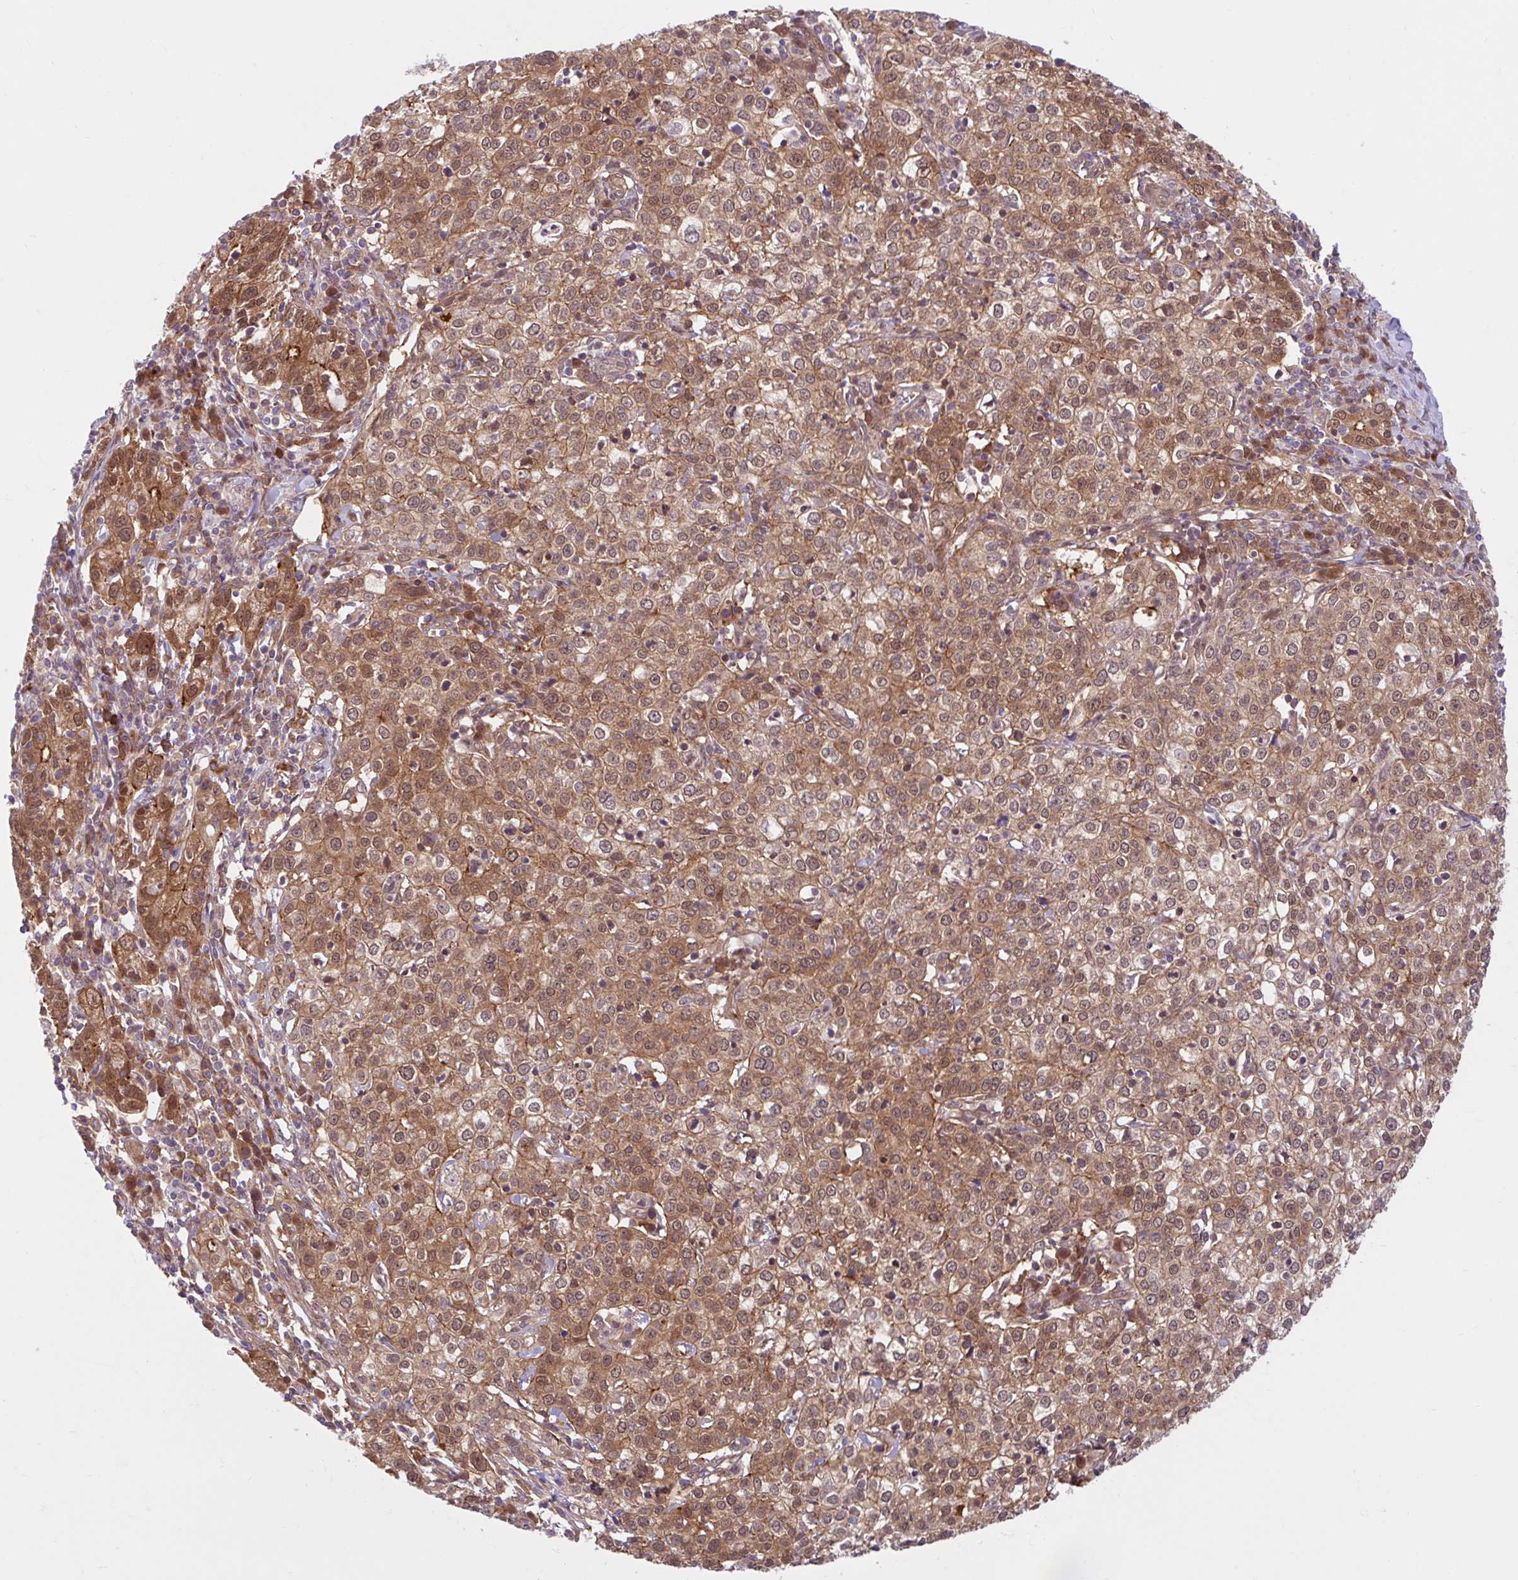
{"staining": {"intensity": "moderate", "quantity": ">75%", "location": "cytoplasmic/membranous,nuclear"}, "tissue": "cervical cancer", "cell_type": "Tumor cells", "image_type": "cancer", "snomed": [{"axis": "morphology", "description": "Normal tissue, NOS"}, {"axis": "morphology", "description": "Adenocarcinoma, NOS"}, {"axis": "topography", "description": "Cervix"}], "caption": "Moderate cytoplasmic/membranous and nuclear expression for a protein is present in about >75% of tumor cells of cervical adenocarcinoma using immunohistochemistry.", "gene": "HMBS", "patient": {"sex": "female", "age": 44}}